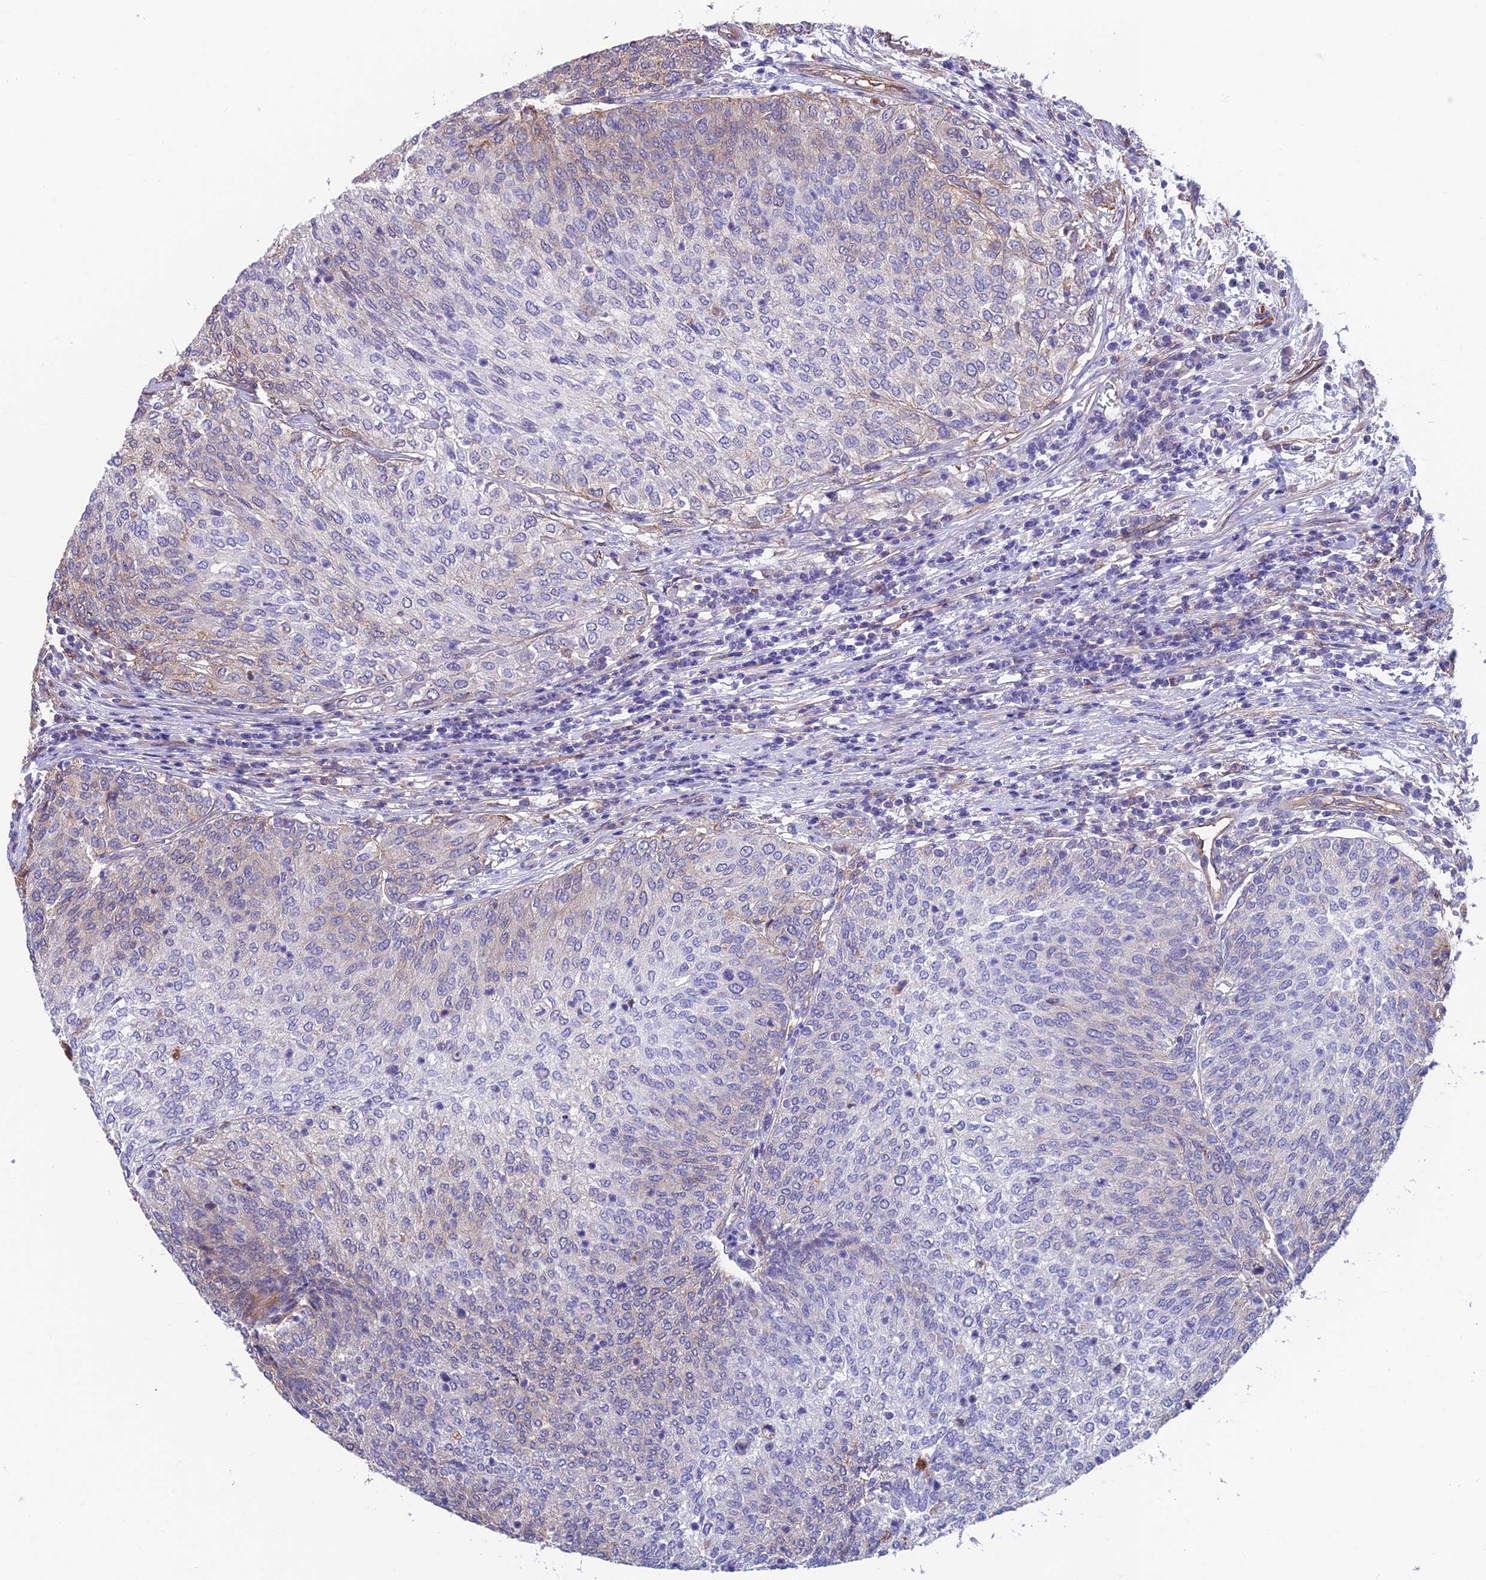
{"staining": {"intensity": "negative", "quantity": "none", "location": "none"}, "tissue": "urothelial cancer", "cell_type": "Tumor cells", "image_type": "cancer", "snomed": [{"axis": "morphology", "description": "Urothelial carcinoma, Low grade"}, {"axis": "topography", "description": "Urinary bladder"}], "caption": "Protein analysis of urothelial cancer demonstrates no significant staining in tumor cells.", "gene": "RTN4RL1", "patient": {"sex": "female", "age": 79}}